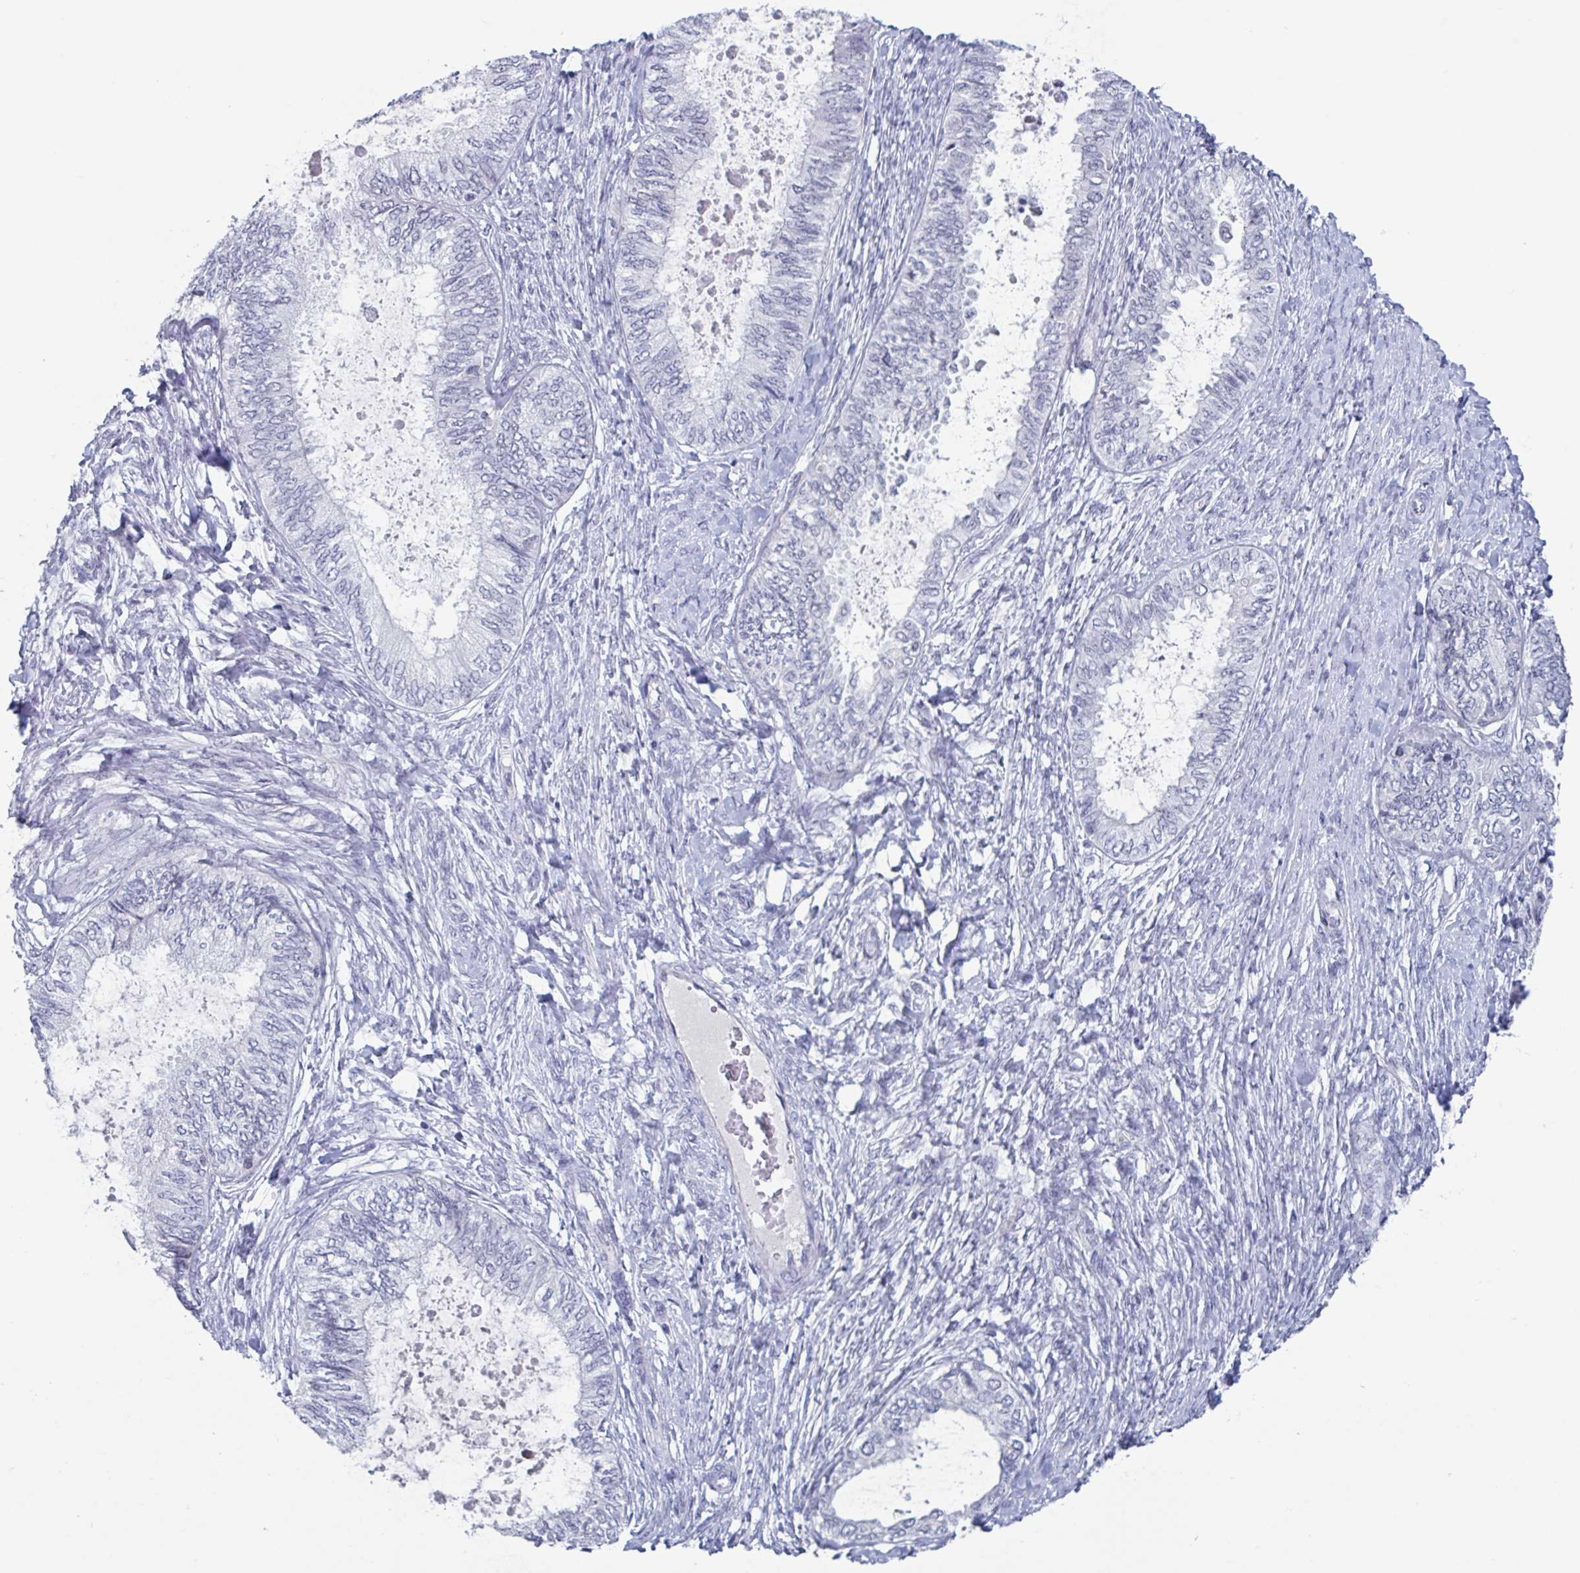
{"staining": {"intensity": "negative", "quantity": "none", "location": "none"}, "tissue": "ovarian cancer", "cell_type": "Tumor cells", "image_type": "cancer", "snomed": [{"axis": "morphology", "description": "Carcinoma, endometroid"}, {"axis": "topography", "description": "Ovary"}], "caption": "High magnification brightfield microscopy of ovarian cancer stained with DAB (brown) and counterstained with hematoxylin (blue): tumor cells show no significant positivity.", "gene": "KDM4D", "patient": {"sex": "female", "age": 70}}